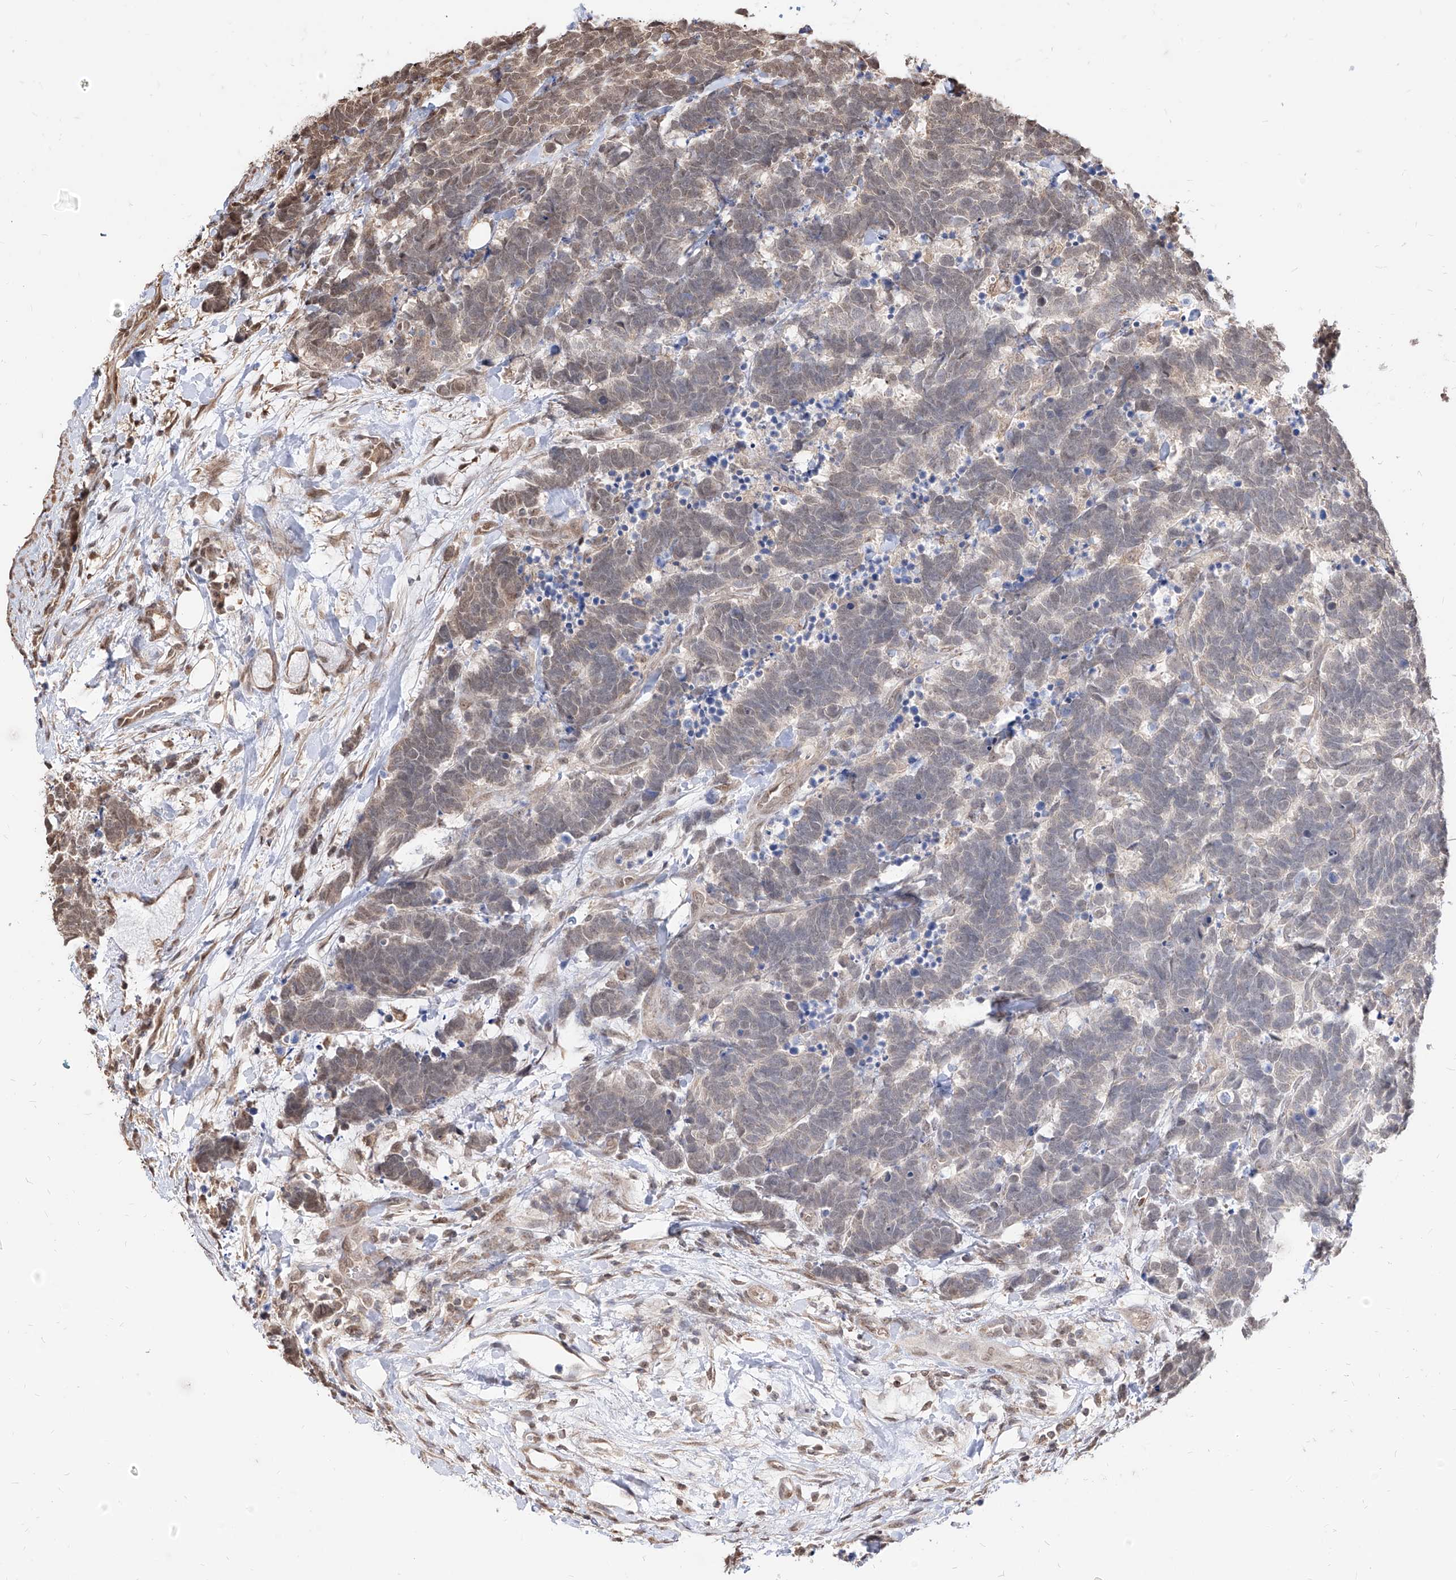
{"staining": {"intensity": "weak", "quantity": "<25%", "location": "cytoplasmic/membranous"}, "tissue": "carcinoid", "cell_type": "Tumor cells", "image_type": "cancer", "snomed": [{"axis": "morphology", "description": "Carcinoma, NOS"}, {"axis": "morphology", "description": "Carcinoid, malignant, NOS"}, {"axis": "topography", "description": "Urinary bladder"}], "caption": "Human carcinoid (malignant) stained for a protein using immunohistochemistry reveals no expression in tumor cells.", "gene": "C8orf82", "patient": {"sex": "male", "age": 57}}